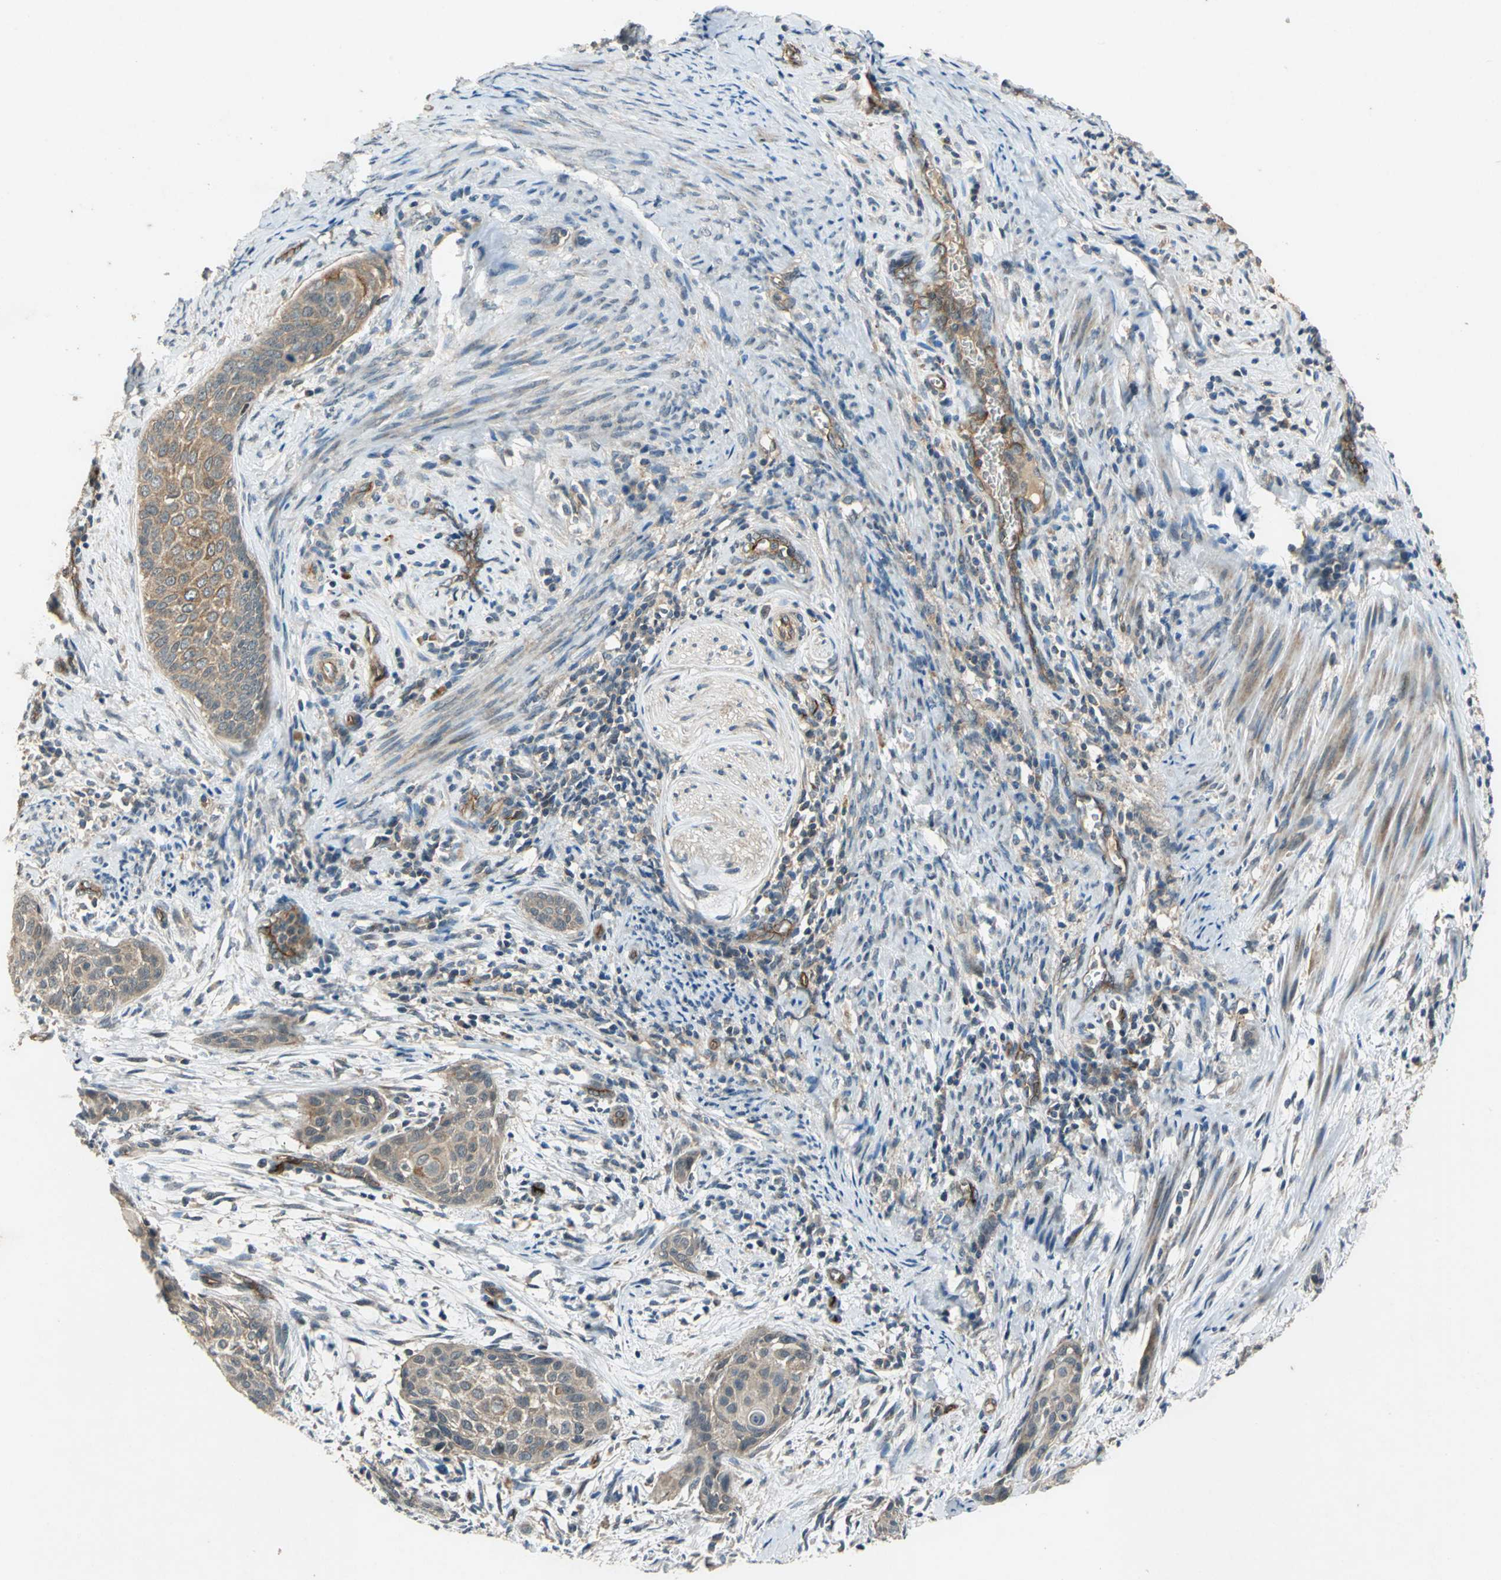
{"staining": {"intensity": "moderate", "quantity": ">75%", "location": "cytoplasmic/membranous"}, "tissue": "cervical cancer", "cell_type": "Tumor cells", "image_type": "cancer", "snomed": [{"axis": "morphology", "description": "Squamous cell carcinoma, NOS"}, {"axis": "topography", "description": "Cervix"}], "caption": "Immunohistochemistry (IHC) (DAB (3,3'-diaminobenzidine)) staining of human squamous cell carcinoma (cervical) displays moderate cytoplasmic/membranous protein staining in approximately >75% of tumor cells.", "gene": "EMCN", "patient": {"sex": "female", "age": 33}}